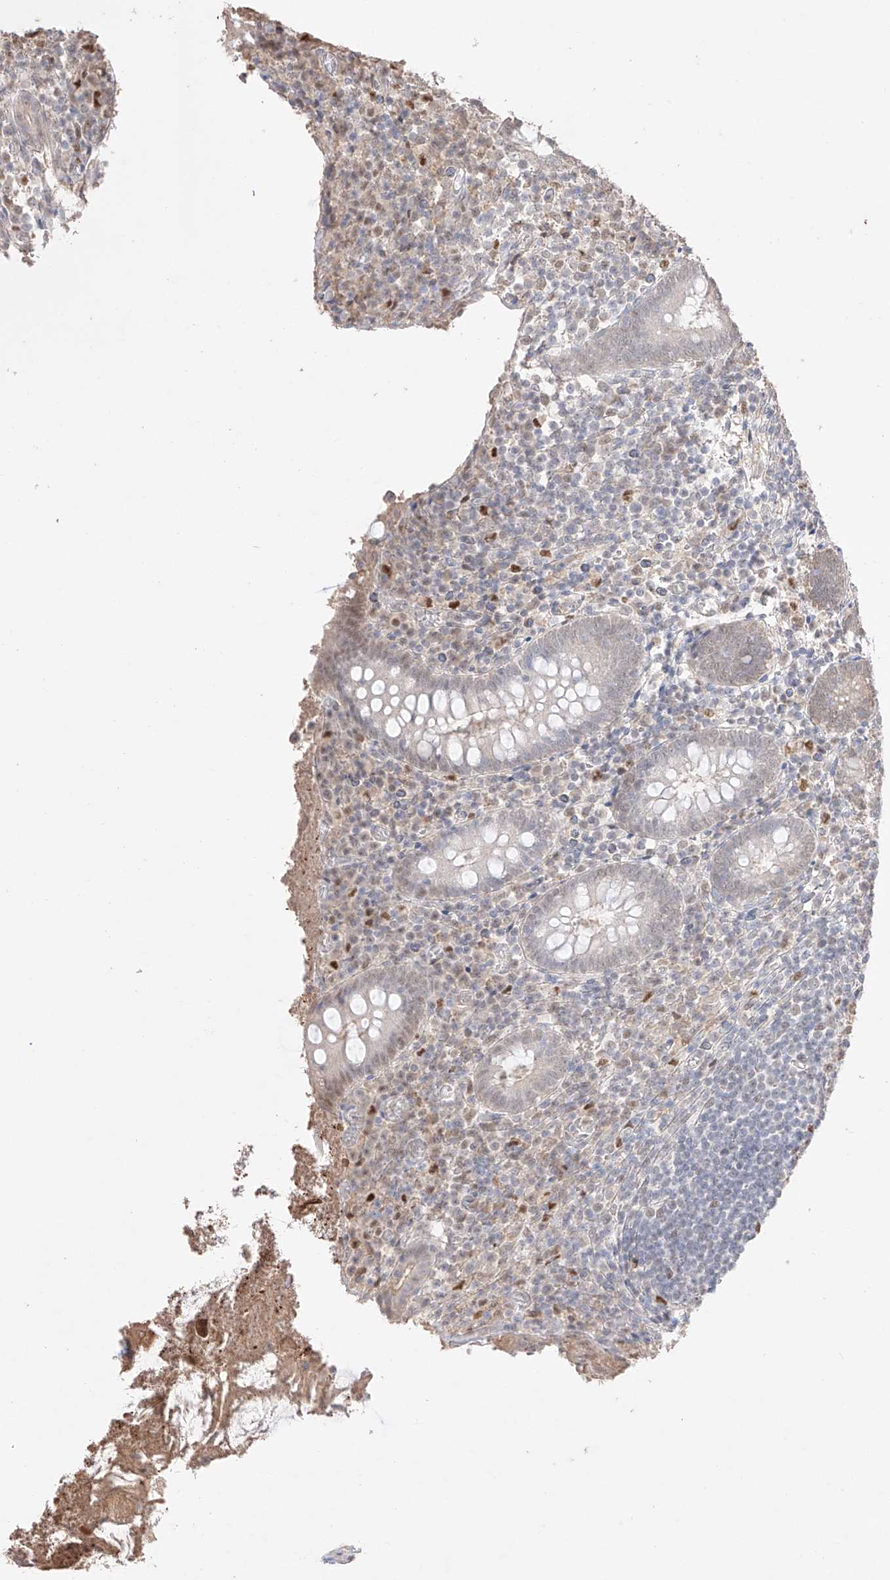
{"staining": {"intensity": "moderate", "quantity": "25%-75%", "location": "nuclear"}, "tissue": "appendix", "cell_type": "Glandular cells", "image_type": "normal", "snomed": [{"axis": "morphology", "description": "Normal tissue, NOS"}, {"axis": "topography", "description": "Appendix"}], "caption": "Protein staining of unremarkable appendix demonstrates moderate nuclear positivity in approximately 25%-75% of glandular cells. The staining was performed using DAB (3,3'-diaminobenzidine), with brown indicating positive protein expression. Nuclei are stained blue with hematoxylin.", "gene": "APIP", "patient": {"sex": "female", "age": 17}}